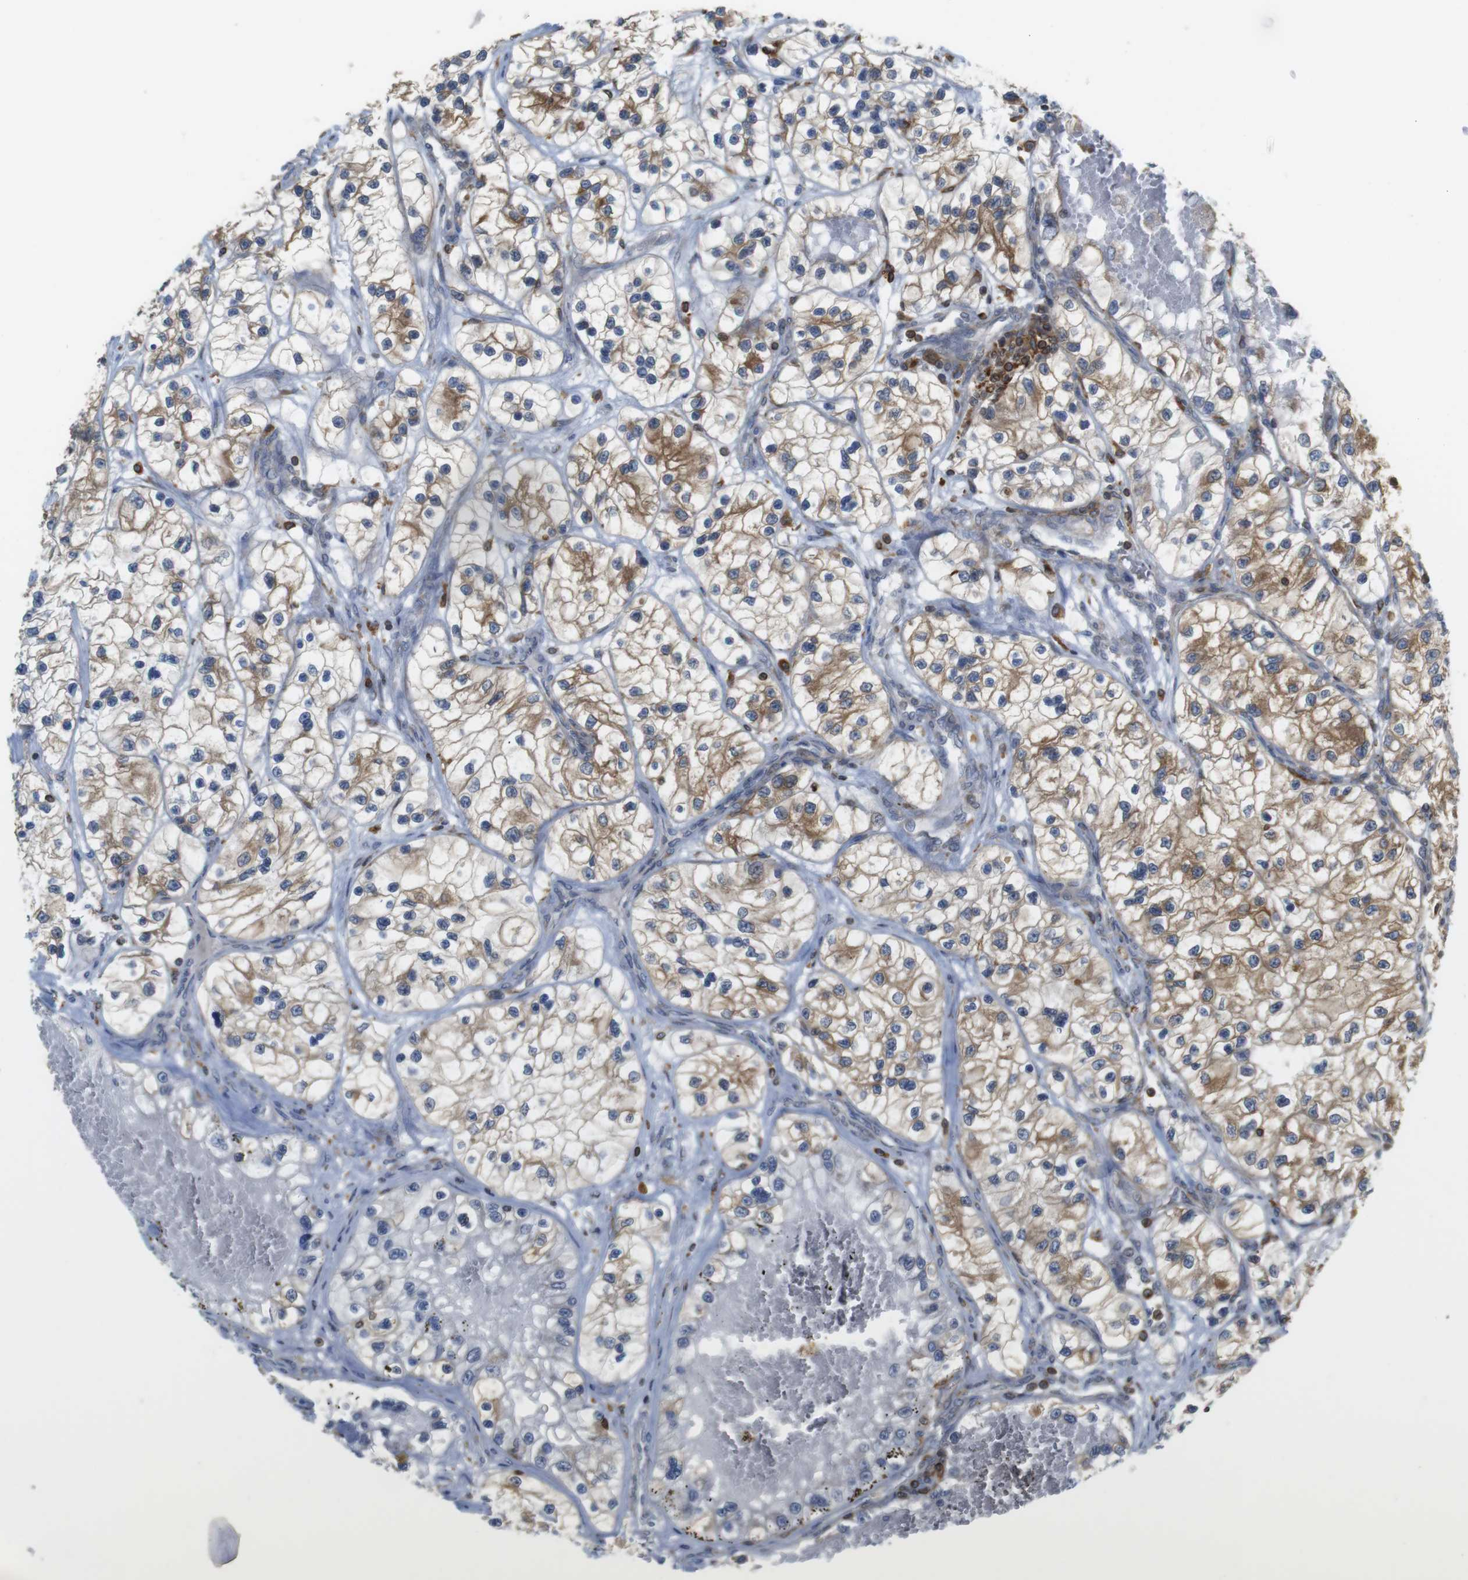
{"staining": {"intensity": "moderate", "quantity": "25%-75%", "location": "cytoplasmic/membranous"}, "tissue": "renal cancer", "cell_type": "Tumor cells", "image_type": "cancer", "snomed": [{"axis": "morphology", "description": "Adenocarcinoma, NOS"}, {"axis": "topography", "description": "Kidney"}], "caption": "Immunohistochemical staining of renal adenocarcinoma shows medium levels of moderate cytoplasmic/membranous positivity in approximately 25%-75% of tumor cells. The protein is shown in brown color, while the nuclei are stained blue.", "gene": "ARL6IP5", "patient": {"sex": "female", "age": 57}}